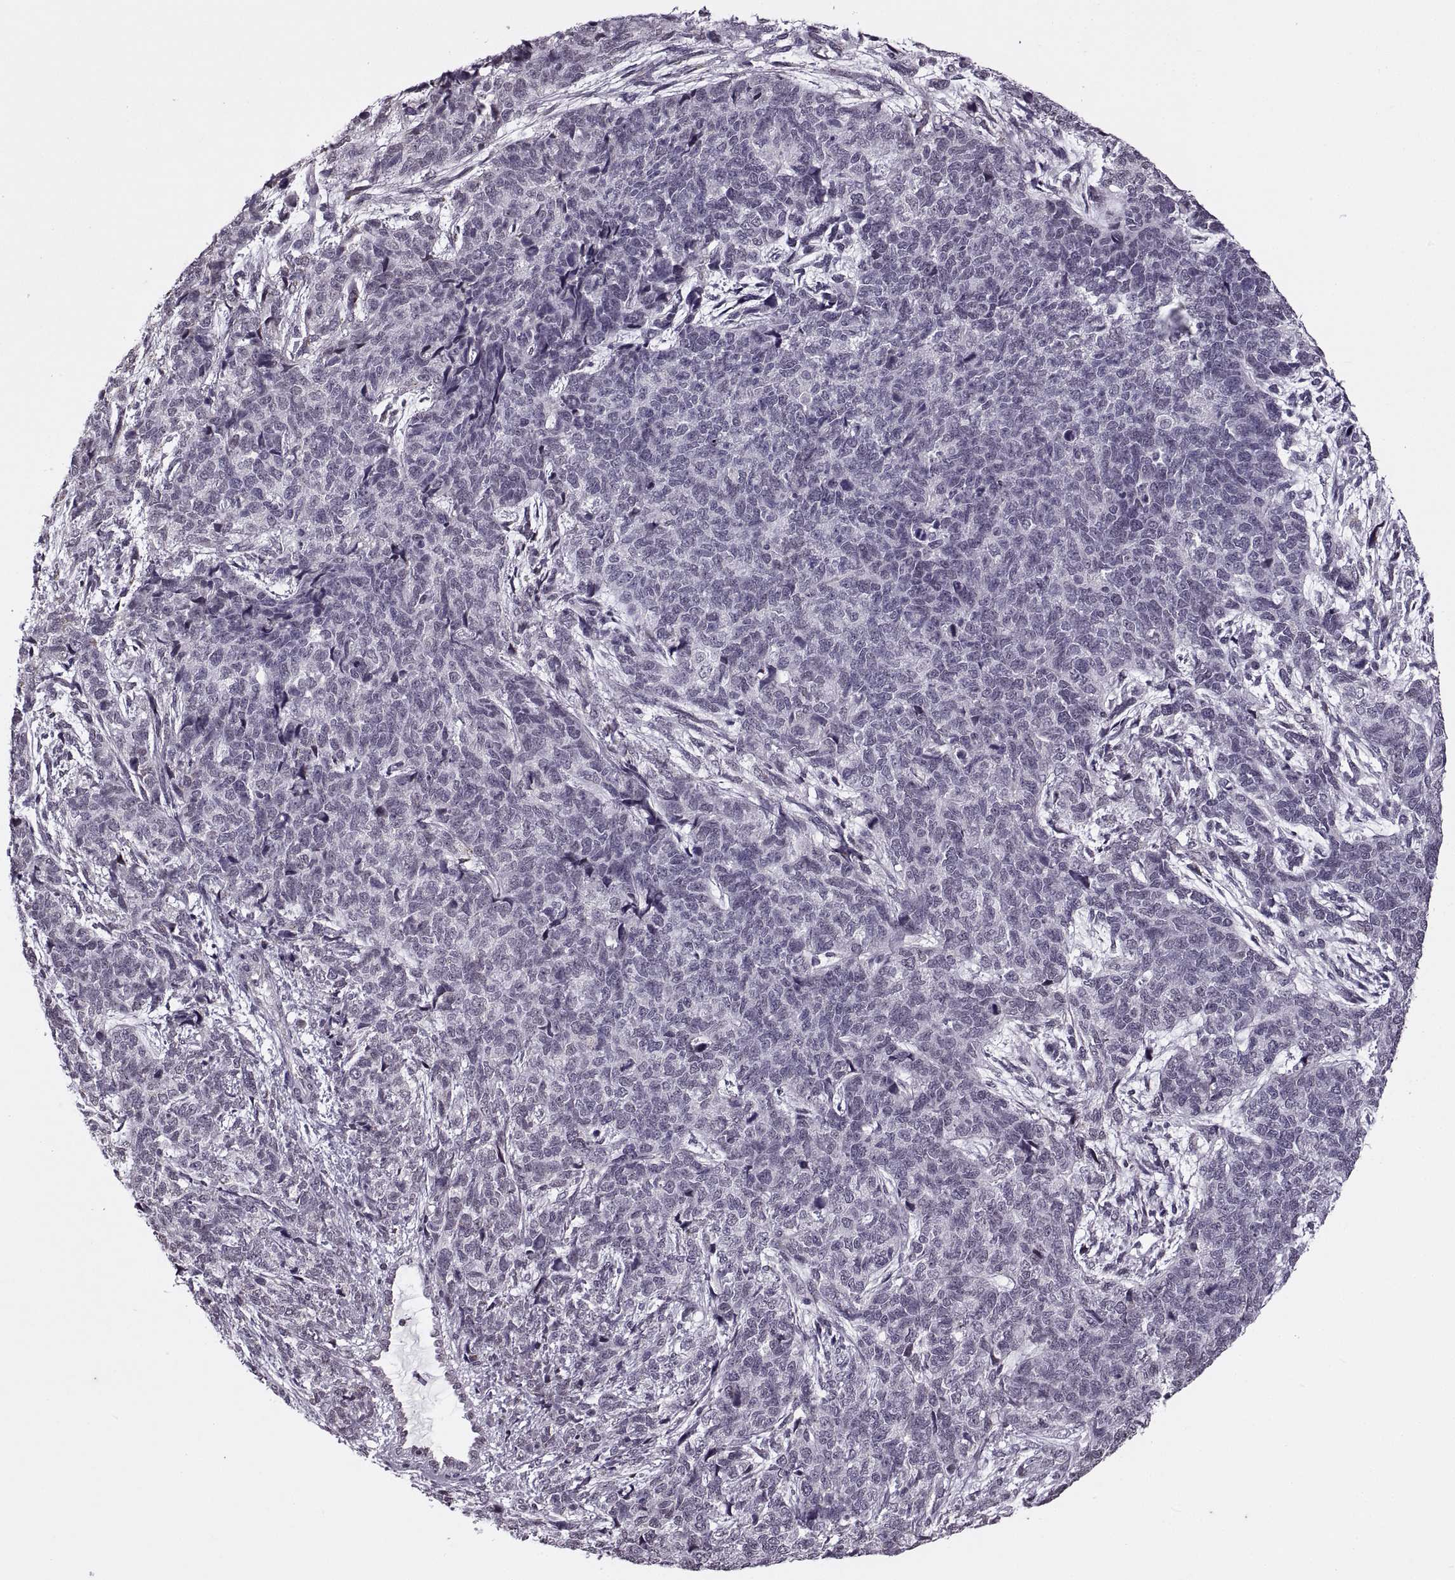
{"staining": {"intensity": "negative", "quantity": "none", "location": "none"}, "tissue": "cervical cancer", "cell_type": "Tumor cells", "image_type": "cancer", "snomed": [{"axis": "morphology", "description": "Squamous cell carcinoma, NOS"}, {"axis": "topography", "description": "Cervix"}], "caption": "Immunohistochemistry (IHC) of human cervical squamous cell carcinoma reveals no staining in tumor cells.", "gene": "PRSS37", "patient": {"sex": "female", "age": 63}}